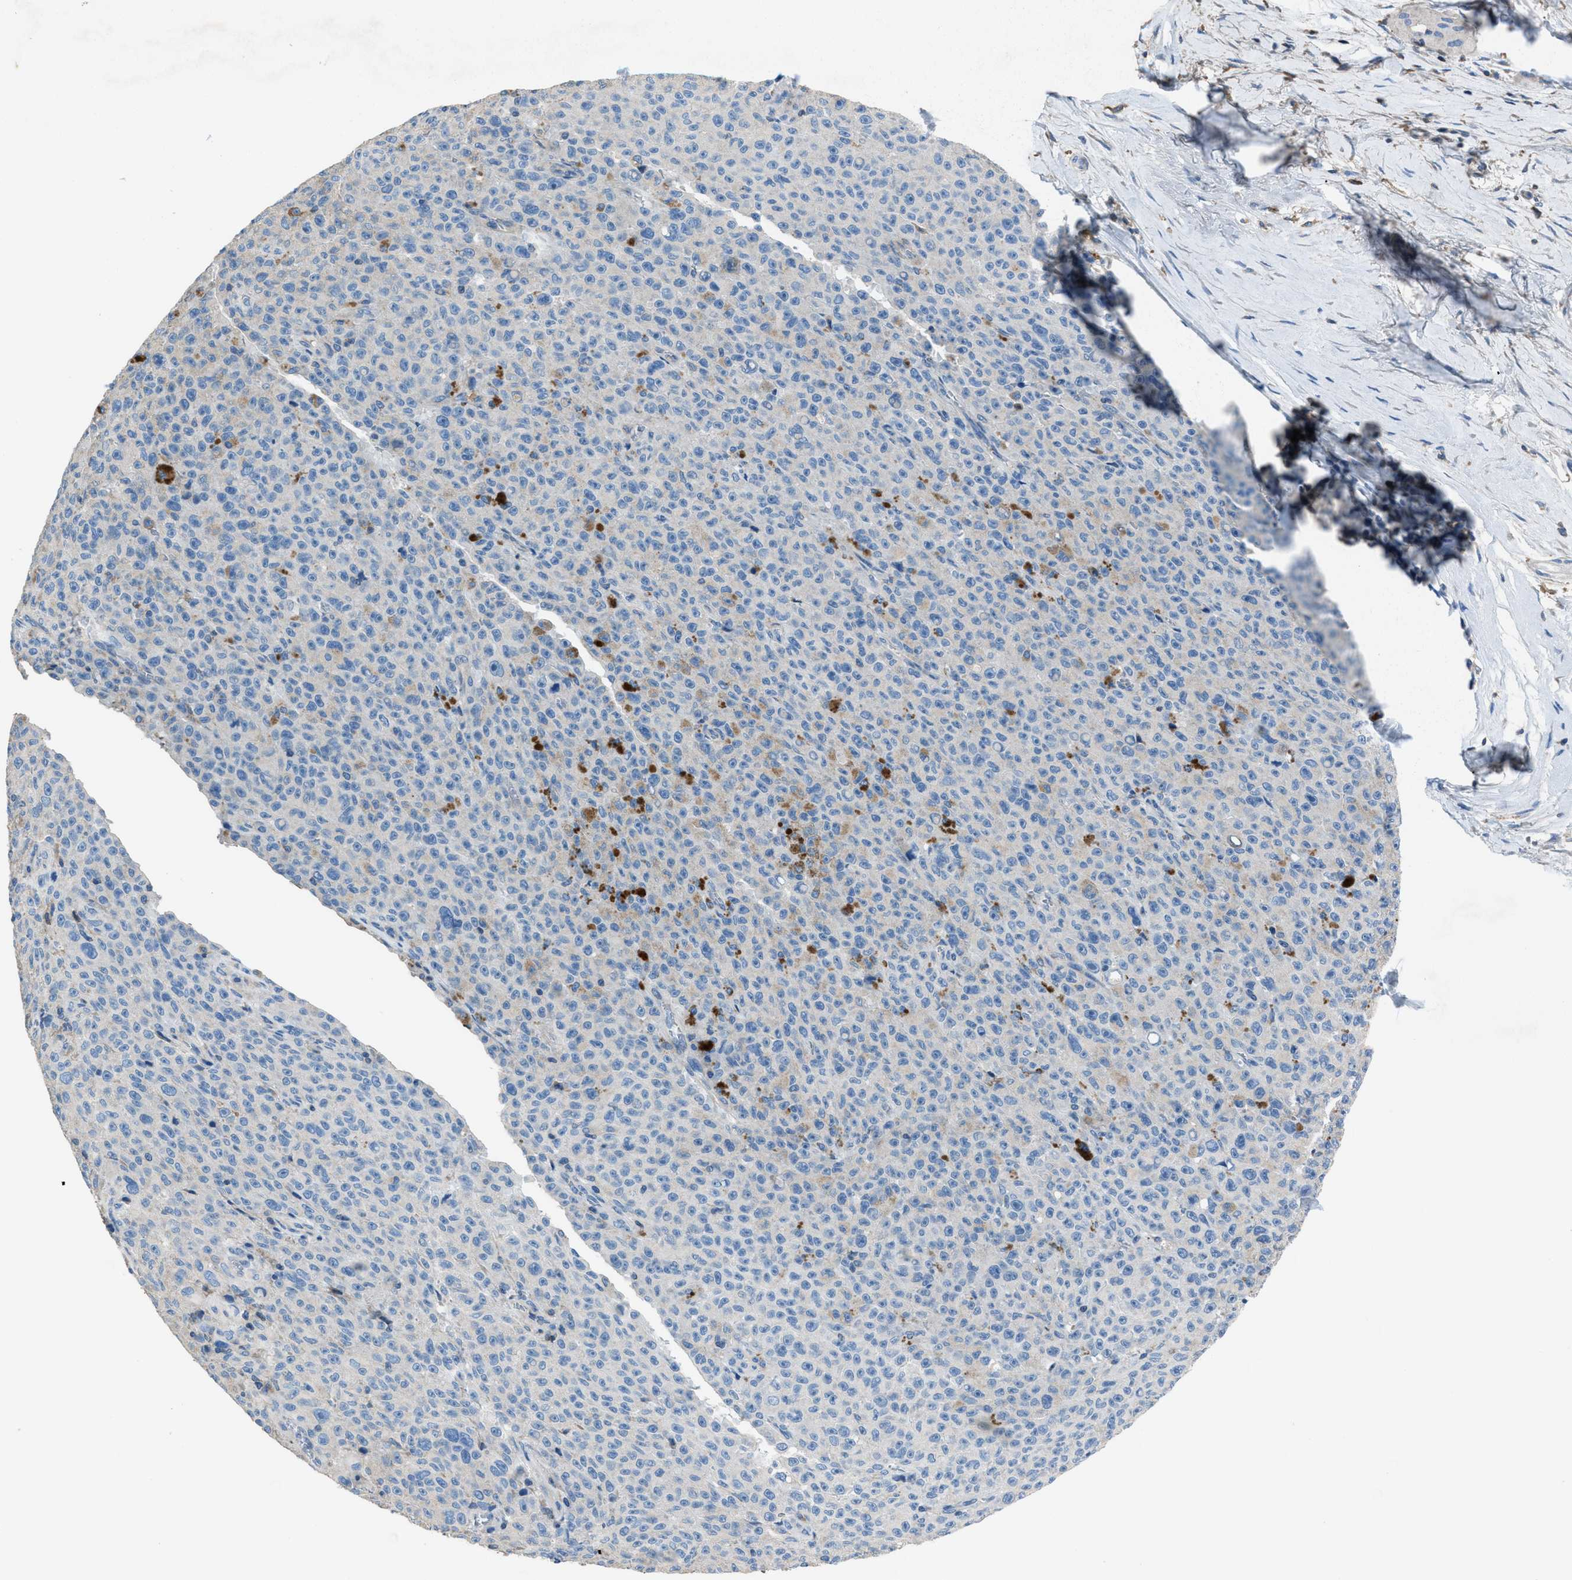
{"staining": {"intensity": "negative", "quantity": "none", "location": "none"}, "tissue": "melanoma", "cell_type": "Tumor cells", "image_type": "cancer", "snomed": [{"axis": "morphology", "description": "Malignant melanoma, NOS"}, {"axis": "topography", "description": "Skin"}], "caption": "Immunohistochemistry image of neoplastic tissue: malignant melanoma stained with DAB (3,3'-diaminobenzidine) exhibits no significant protein expression in tumor cells.", "gene": "SGCZ", "patient": {"sex": "female", "age": 82}}